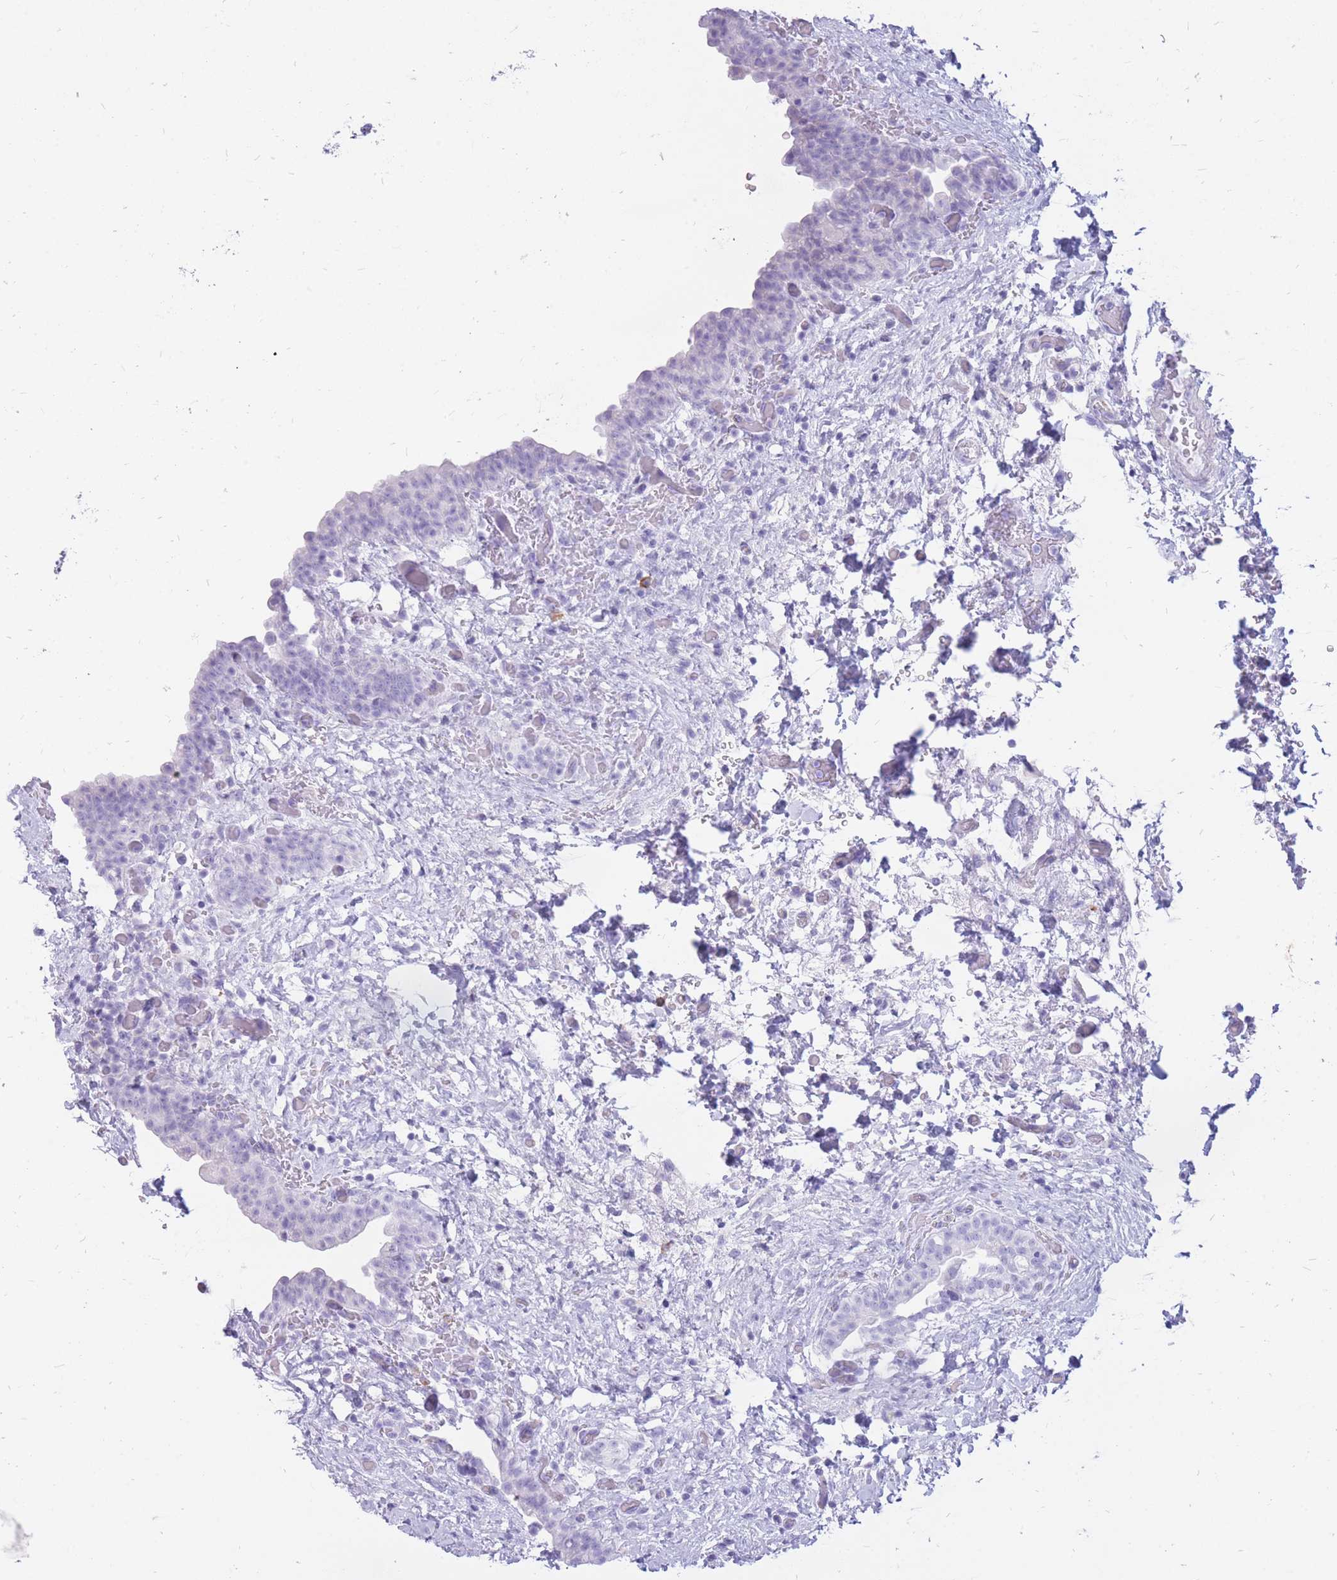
{"staining": {"intensity": "negative", "quantity": "none", "location": "none"}, "tissue": "urinary bladder", "cell_type": "Urothelial cells", "image_type": "normal", "snomed": [{"axis": "morphology", "description": "Normal tissue, NOS"}, {"axis": "topography", "description": "Urinary bladder"}], "caption": "High power microscopy micrograph of an IHC micrograph of unremarkable urinary bladder, revealing no significant staining in urothelial cells.", "gene": "ZFP37", "patient": {"sex": "male", "age": 69}}